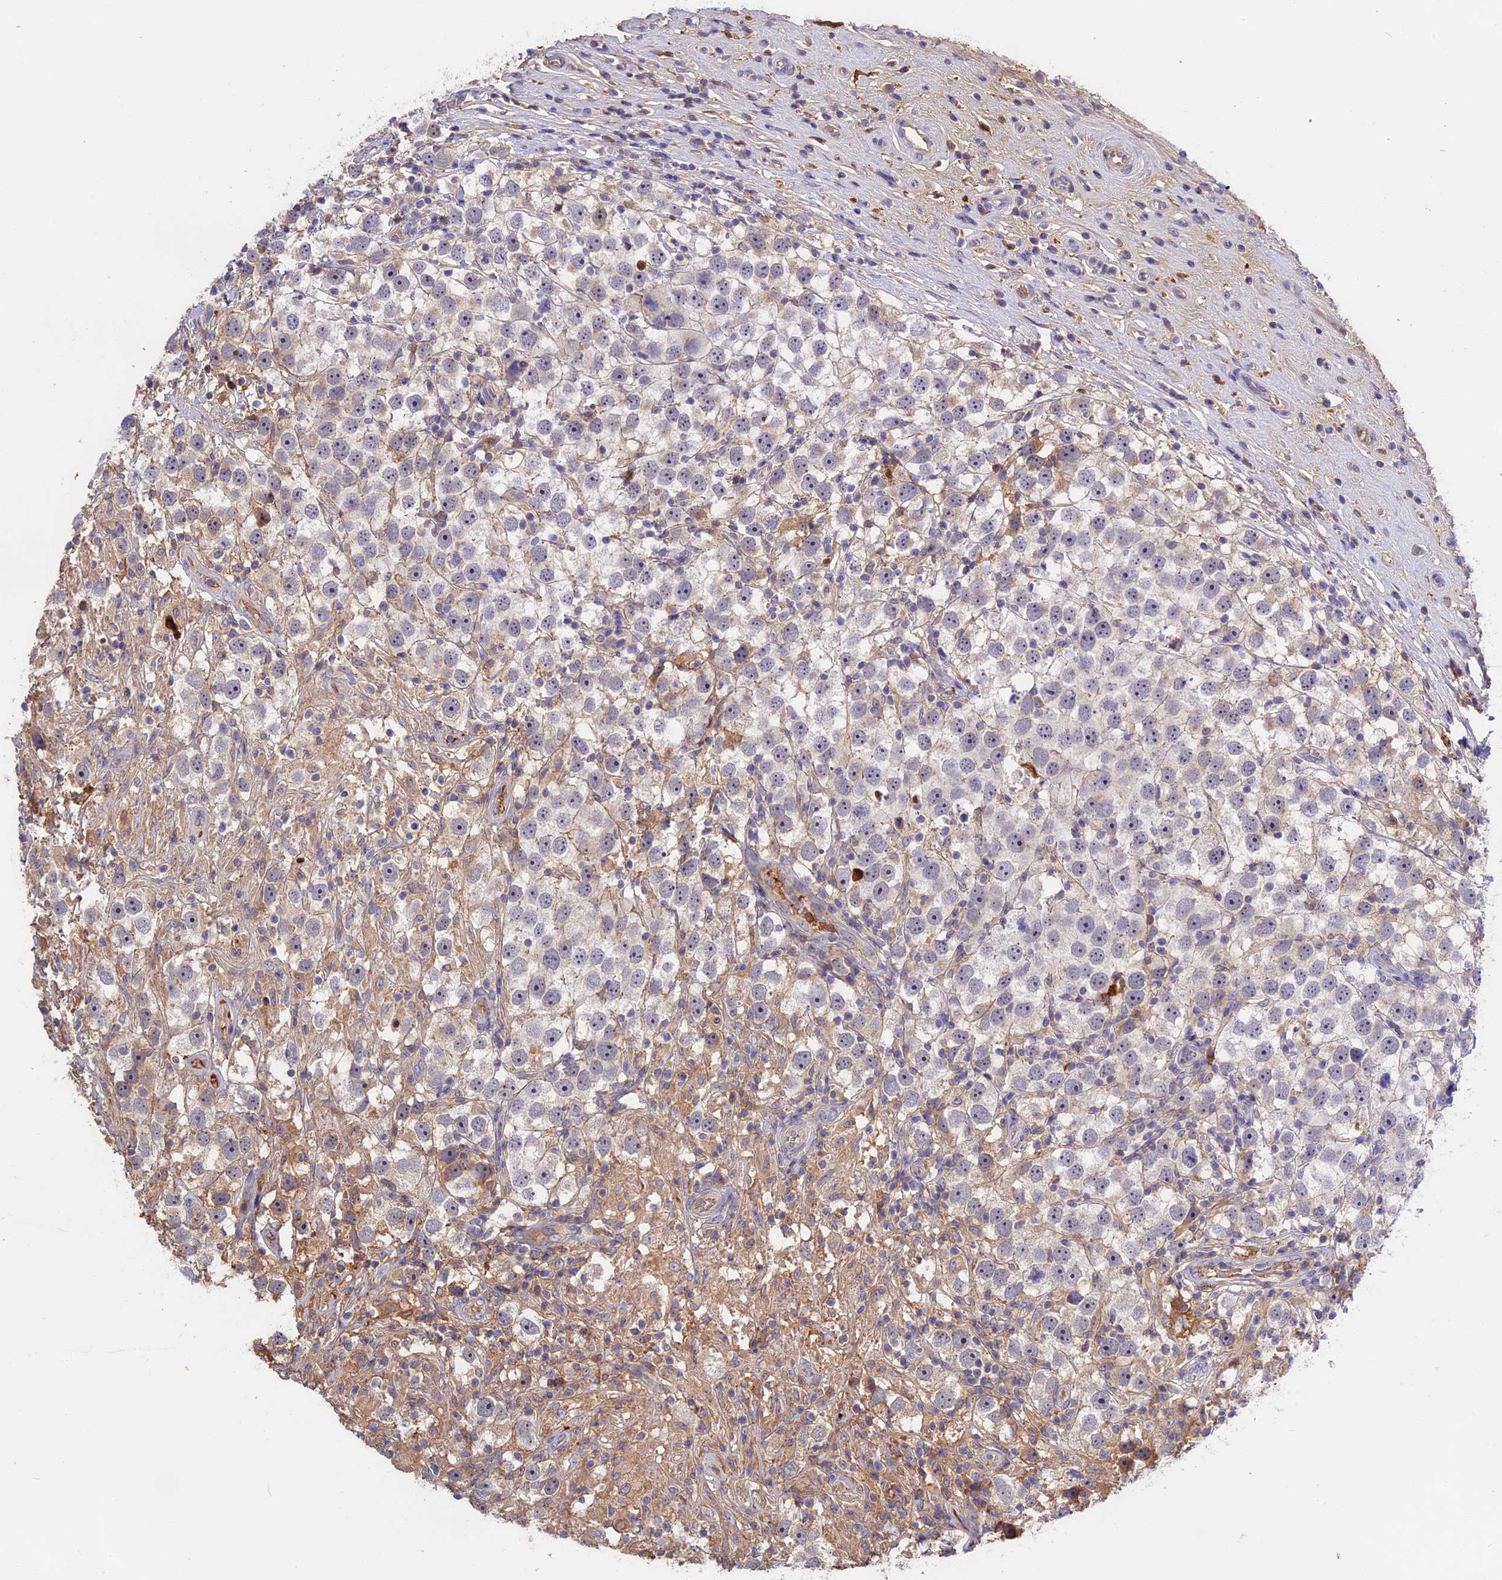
{"staining": {"intensity": "negative", "quantity": "none", "location": "none"}, "tissue": "testis cancer", "cell_type": "Tumor cells", "image_type": "cancer", "snomed": [{"axis": "morphology", "description": "Seminoma, NOS"}, {"axis": "topography", "description": "Testis"}], "caption": "This photomicrograph is of seminoma (testis) stained with immunohistochemistry to label a protein in brown with the nuclei are counter-stained blue. There is no positivity in tumor cells.", "gene": "ADGRD1", "patient": {"sex": "male", "age": 49}}